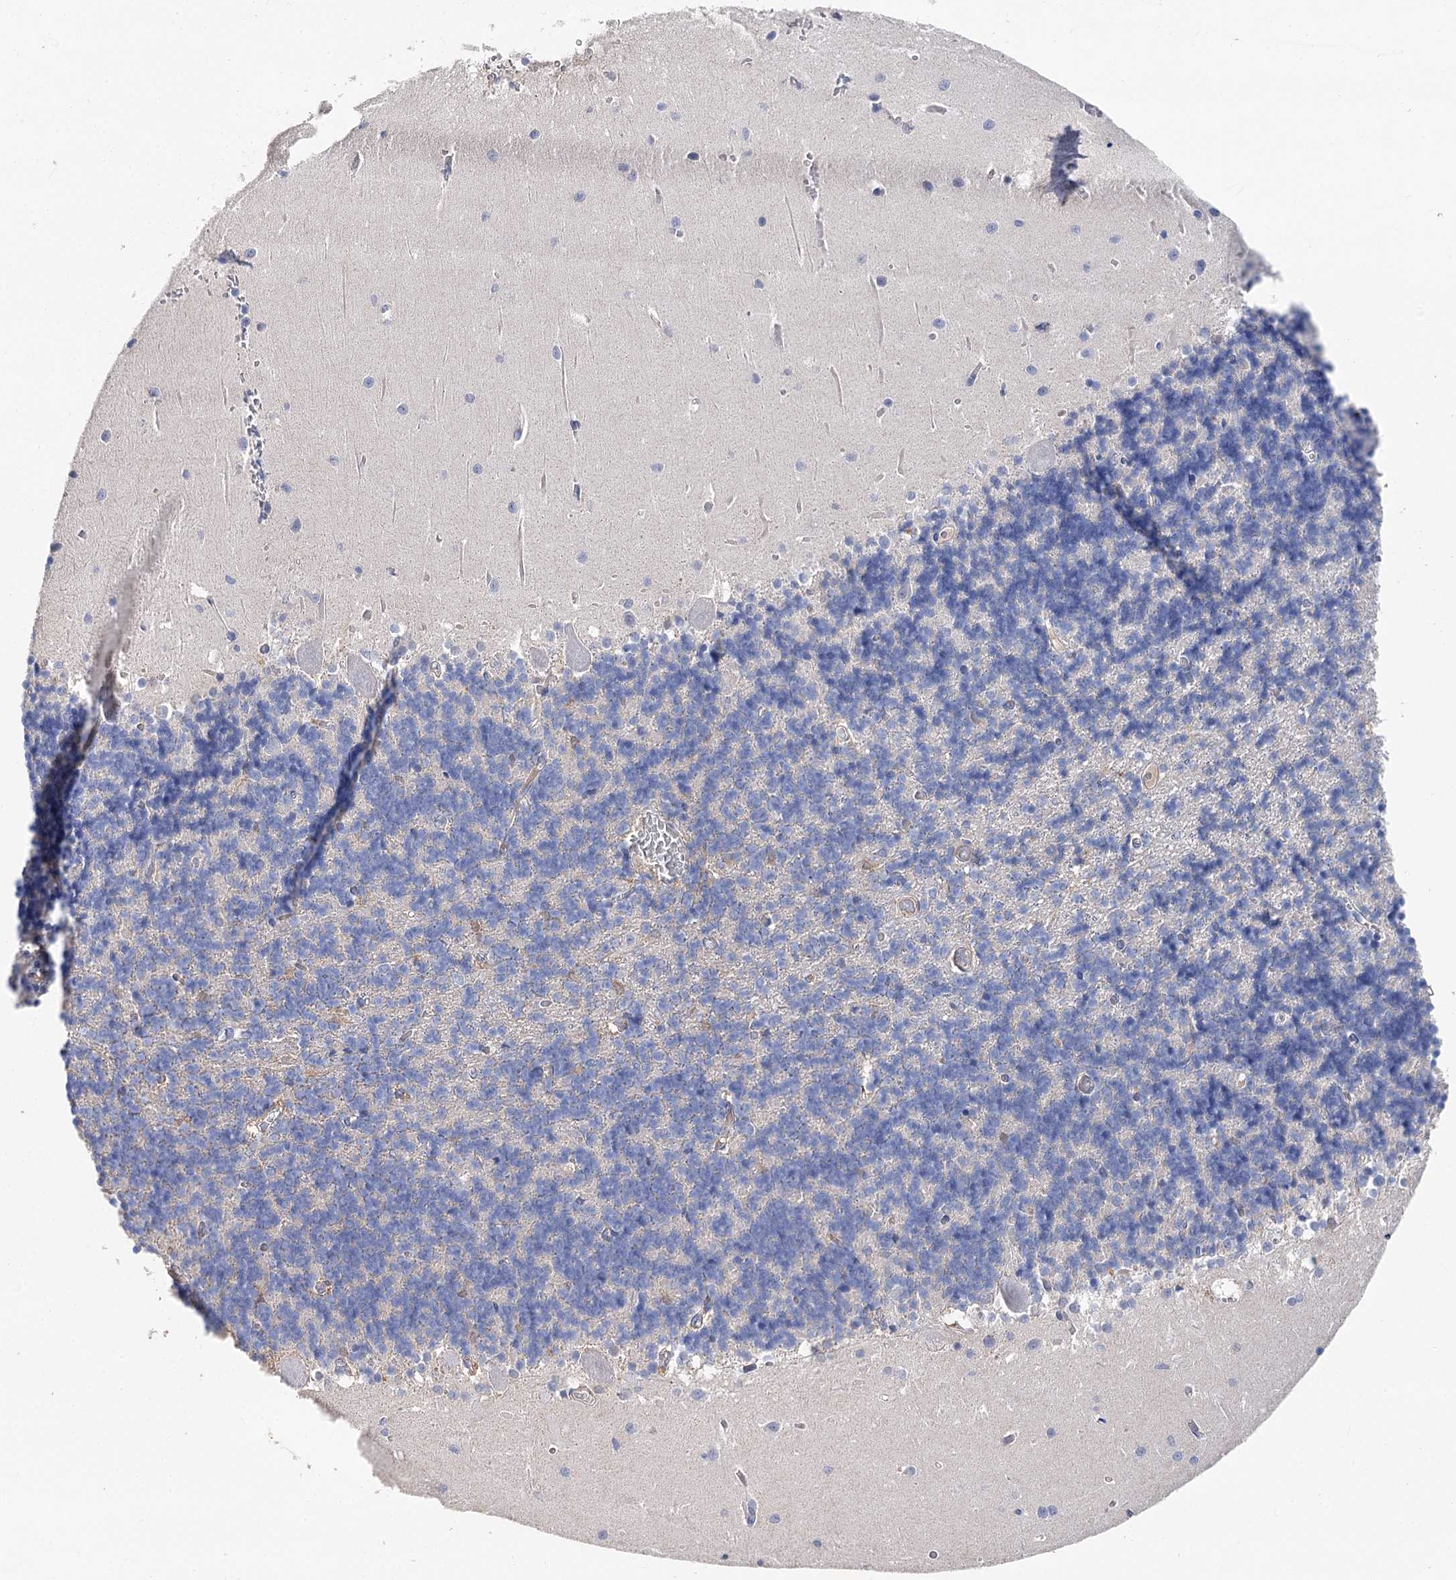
{"staining": {"intensity": "negative", "quantity": "none", "location": "none"}, "tissue": "cerebellum", "cell_type": "Cells in granular layer", "image_type": "normal", "snomed": [{"axis": "morphology", "description": "Normal tissue, NOS"}, {"axis": "topography", "description": "Cerebellum"}], "caption": "Cells in granular layer show no significant expression in benign cerebellum.", "gene": "EPYC", "patient": {"sex": "male", "age": 37}}